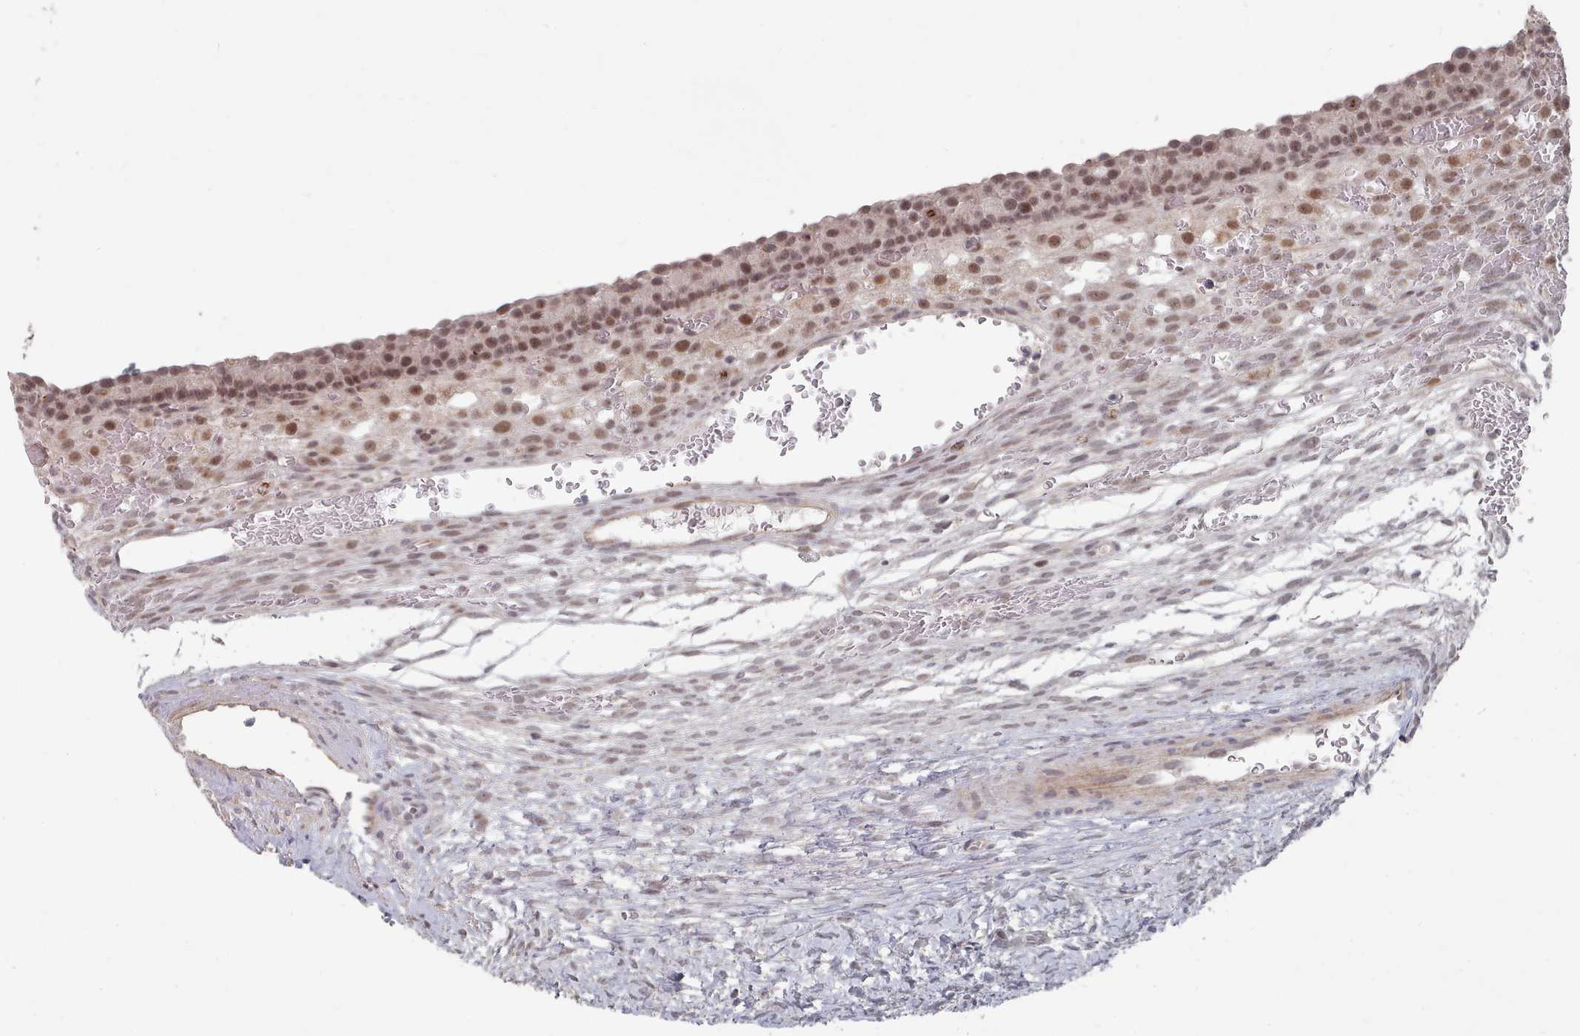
{"staining": {"intensity": "negative", "quantity": "none", "location": "none"}, "tissue": "ovary", "cell_type": "Ovarian stroma cells", "image_type": "normal", "snomed": [{"axis": "morphology", "description": "Normal tissue, NOS"}, {"axis": "topography", "description": "Ovary"}], "caption": "Image shows no protein positivity in ovarian stroma cells of benign ovary.", "gene": "CPSF4", "patient": {"sex": "female", "age": 39}}